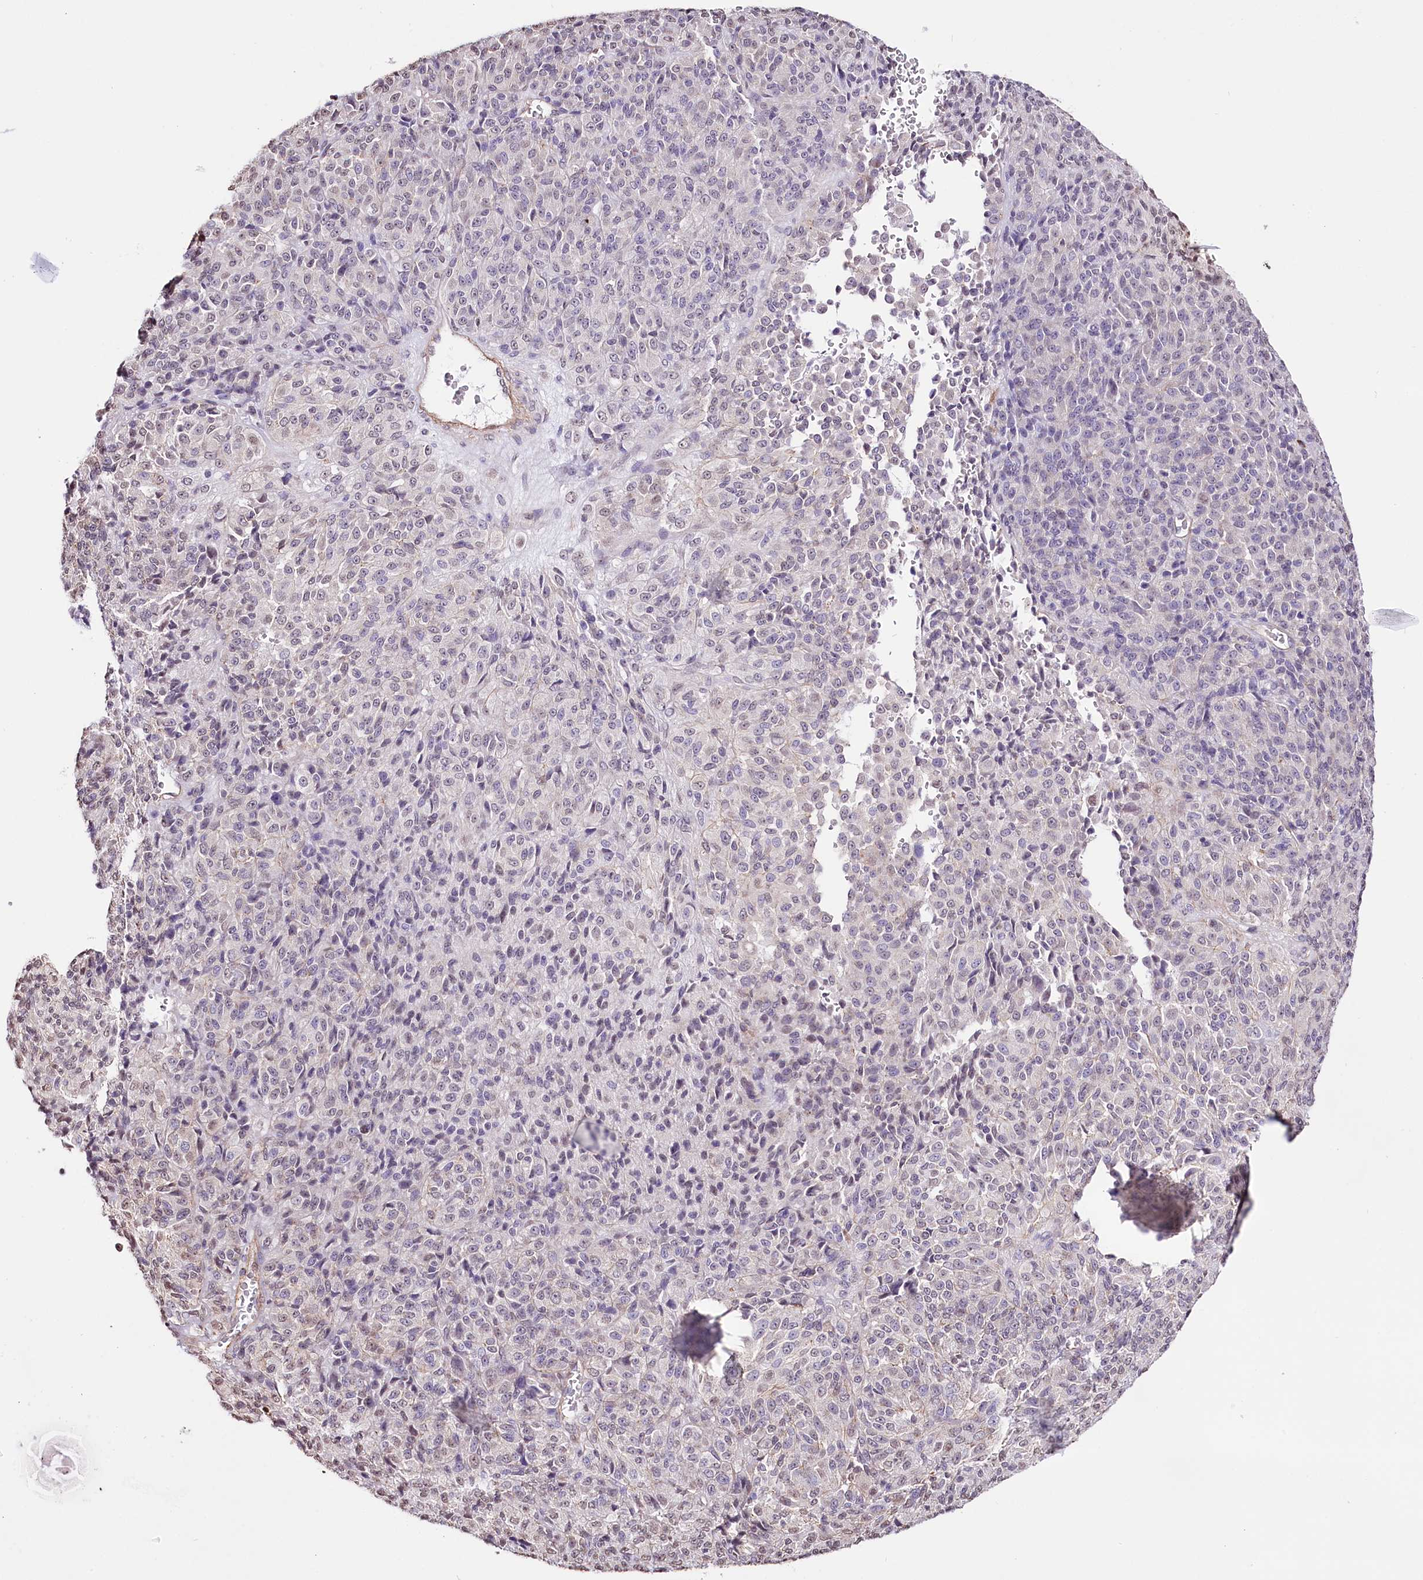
{"staining": {"intensity": "negative", "quantity": "none", "location": "none"}, "tissue": "melanoma", "cell_type": "Tumor cells", "image_type": "cancer", "snomed": [{"axis": "morphology", "description": "Malignant melanoma, Metastatic site"}, {"axis": "topography", "description": "Brain"}], "caption": "Immunohistochemistry of human melanoma exhibits no positivity in tumor cells.", "gene": "ST7", "patient": {"sex": "female", "age": 56}}